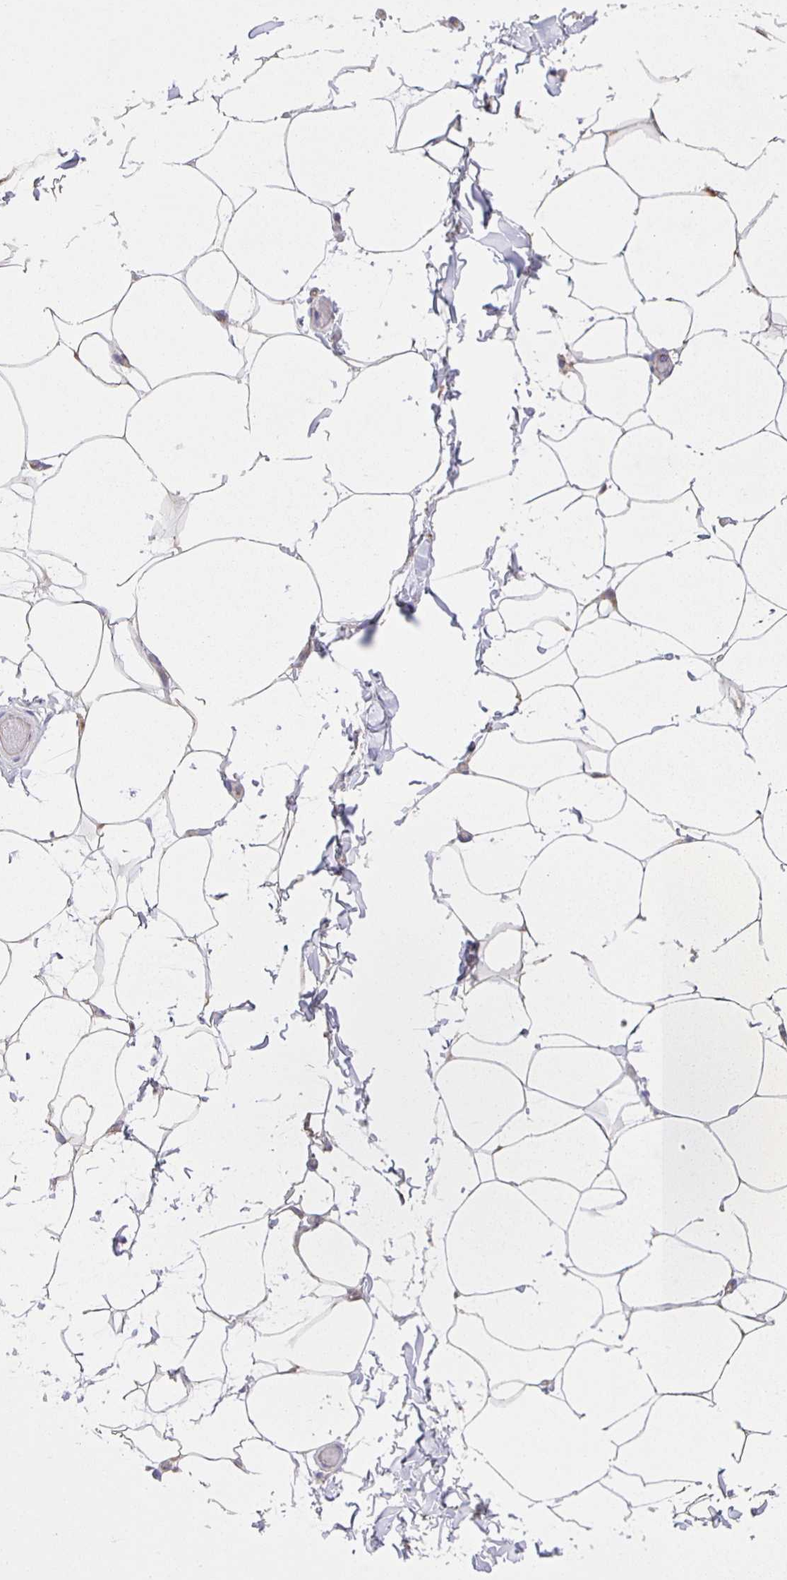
{"staining": {"intensity": "negative", "quantity": "none", "location": "none"}, "tissue": "adipose tissue", "cell_type": "Adipocytes", "image_type": "normal", "snomed": [{"axis": "morphology", "description": "Normal tissue, NOS"}, {"axis": "topography", "description": "Soft tissue"}, {"axis": "topography", "description": "Adipose tissue"}, {"axis": "topography", "description": "Vascular tissue"}, {"axis": "topography", "description": "Peripheral nerve tissue"}], "caption": "Immunohistochemical staining of benign adipose tissue shows no significant expression in adipocytes. (DAB (3,3'-diaminobenzidine) IHC, high magnification).", "gene": "JMJD4", "patient": {"sex": "male", "age": 29}}